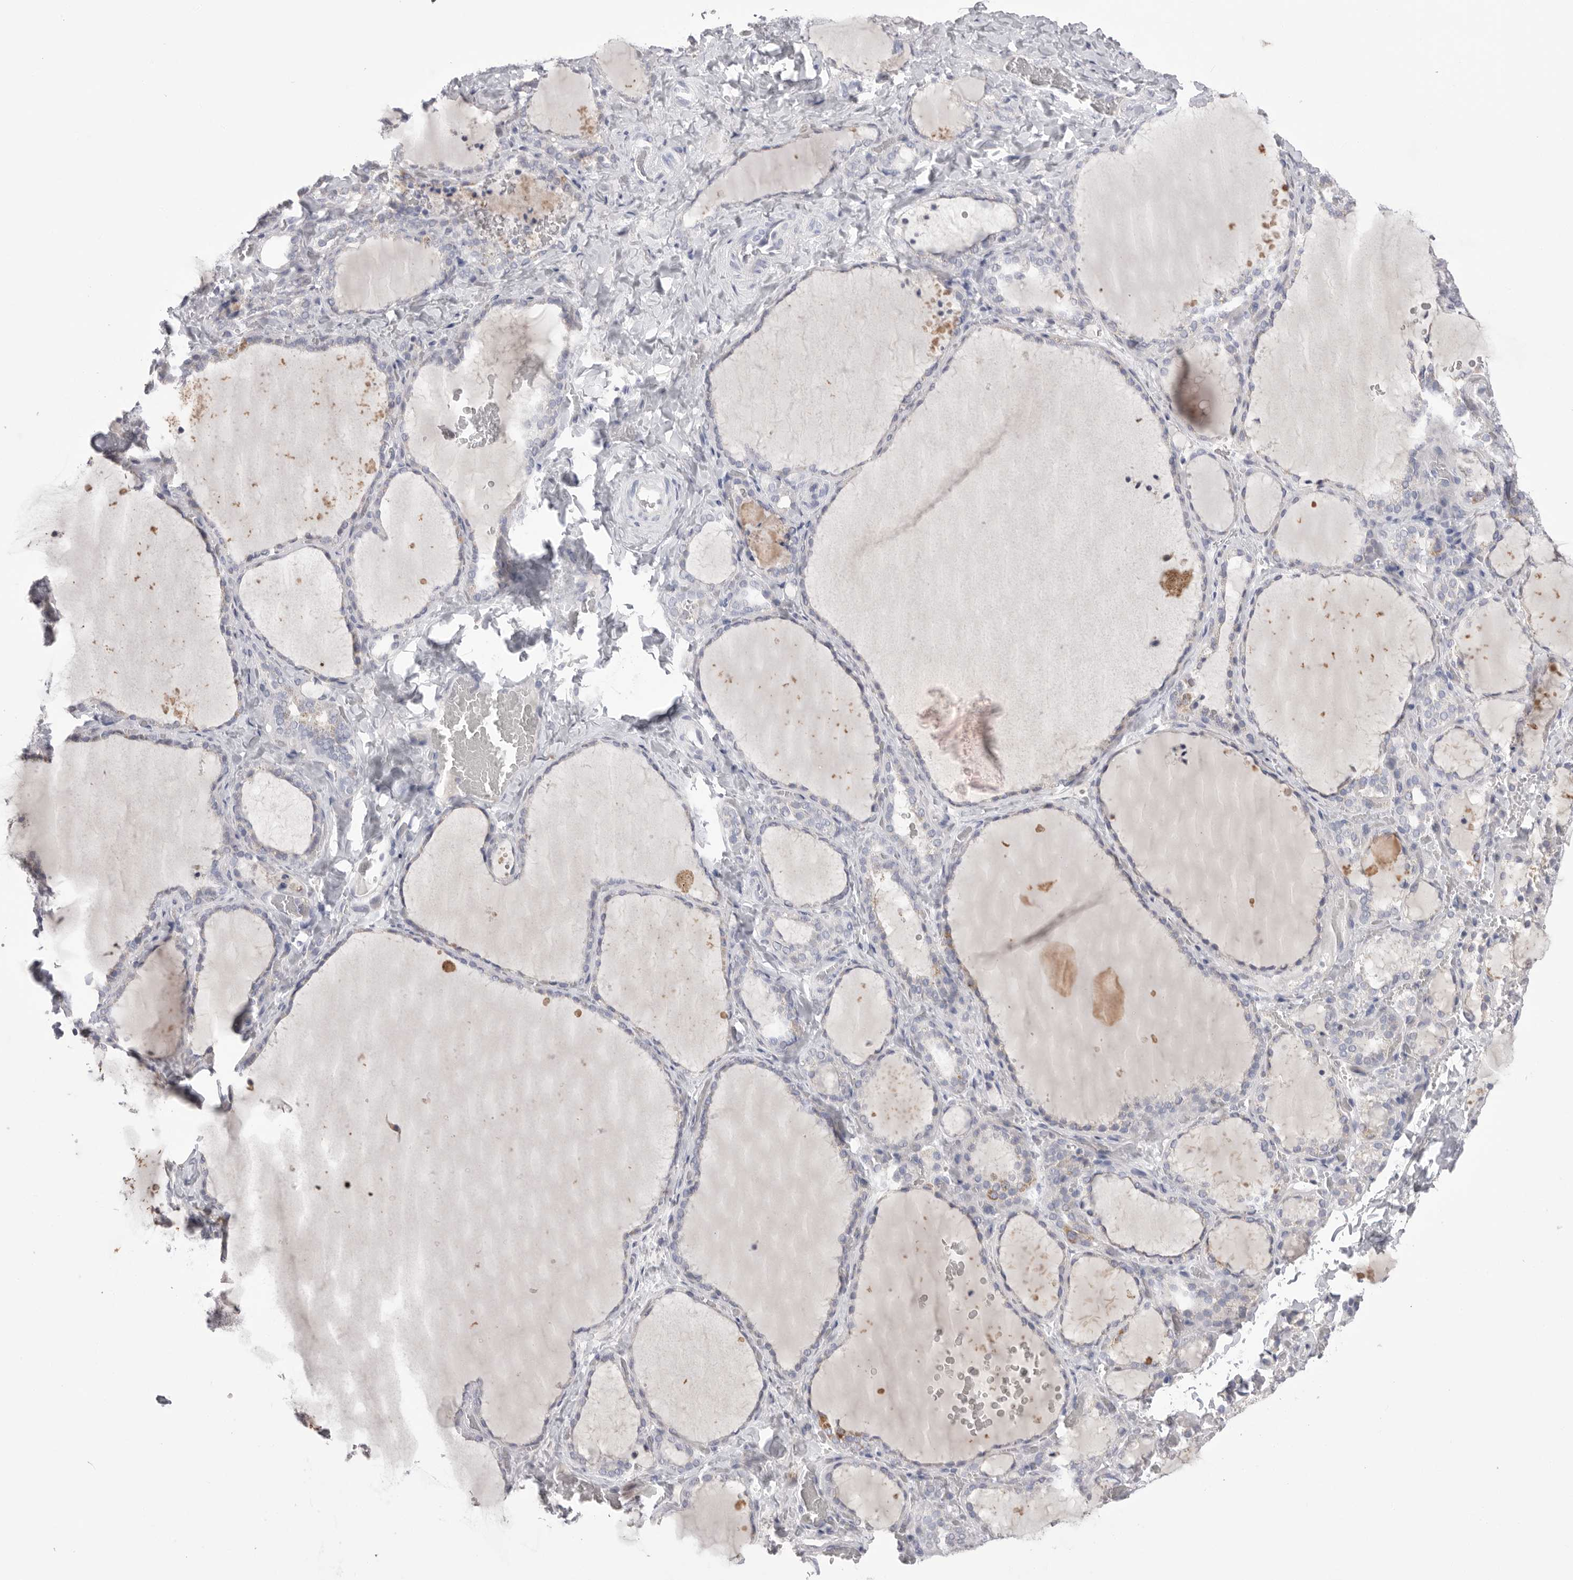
{"staining": {"intensity": "weak", "quantity": "<25%", "location": "cytoplasmic/membranous"}, "tissue": "thyroid gland", "cell_type": "Glandular cells", "image_type": "normal", "snomed": [{"axis": "morphology", "description": "Normal tissue, NOS"}, {"axis": "topography", "description": "Thyroid gland"}], "caption": "Histopathology image shows no protein staining in glandular cells of benign thyroid gland.", "gene": "VDAC3", "patient": {"sex": "female", "age": 22}}